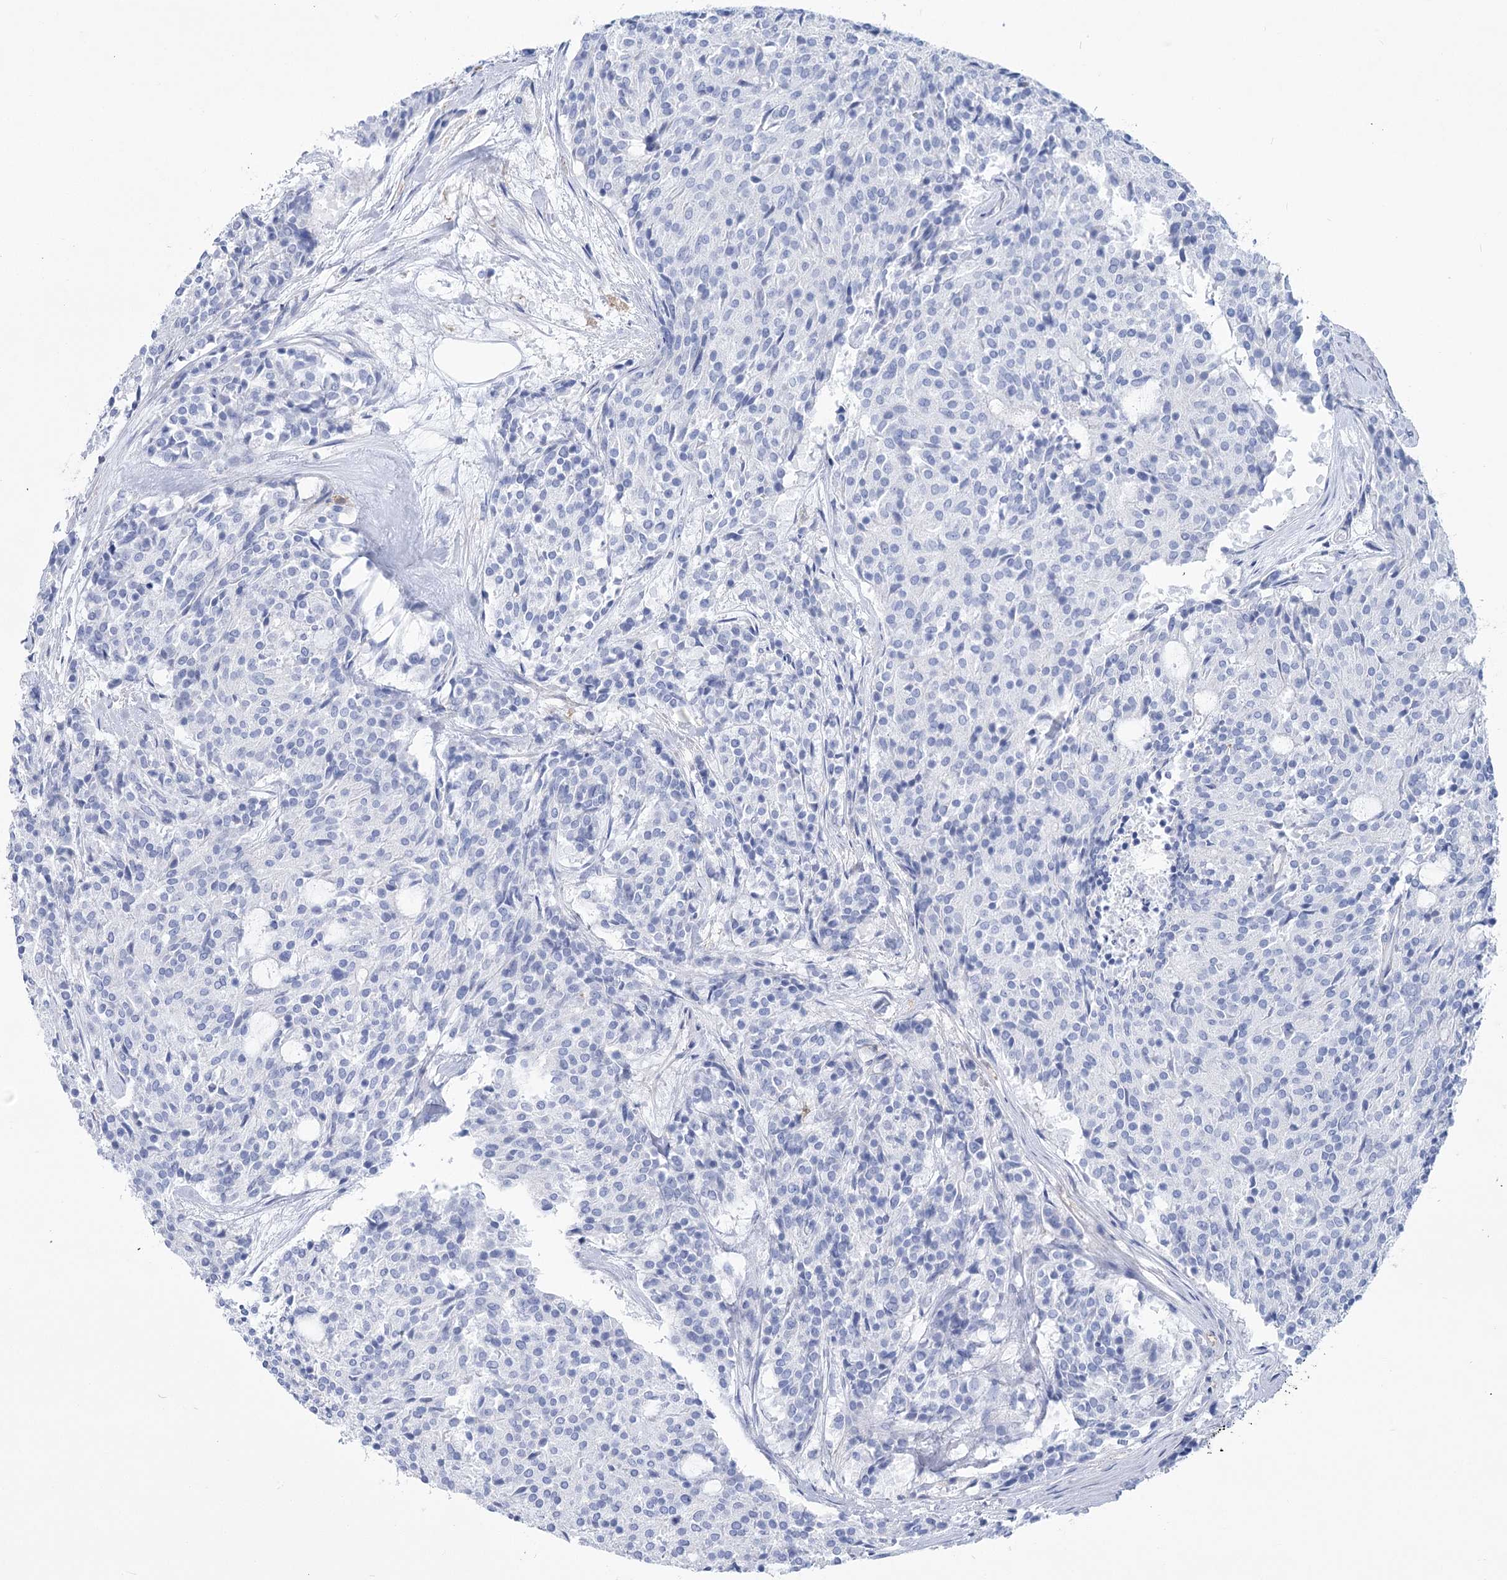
{"staining": {"intensity": "negative", "quantity": "none", "location": "none"}, "tissue": "carcinoid", "cell_type": "Tumor cells", "image_type": "cancer", "snomed": [{"axis": "morphology", "description": "Carcinoid, malignant, NOS"}, {"axis": "topography", "description": "Pancreas"}], "caption": "Image shows no protein expression in tumor cells of carcinoid (malignant) tissue.", "gene": "PCDHA1", "patient": {"sex": "female", "age": 54}}